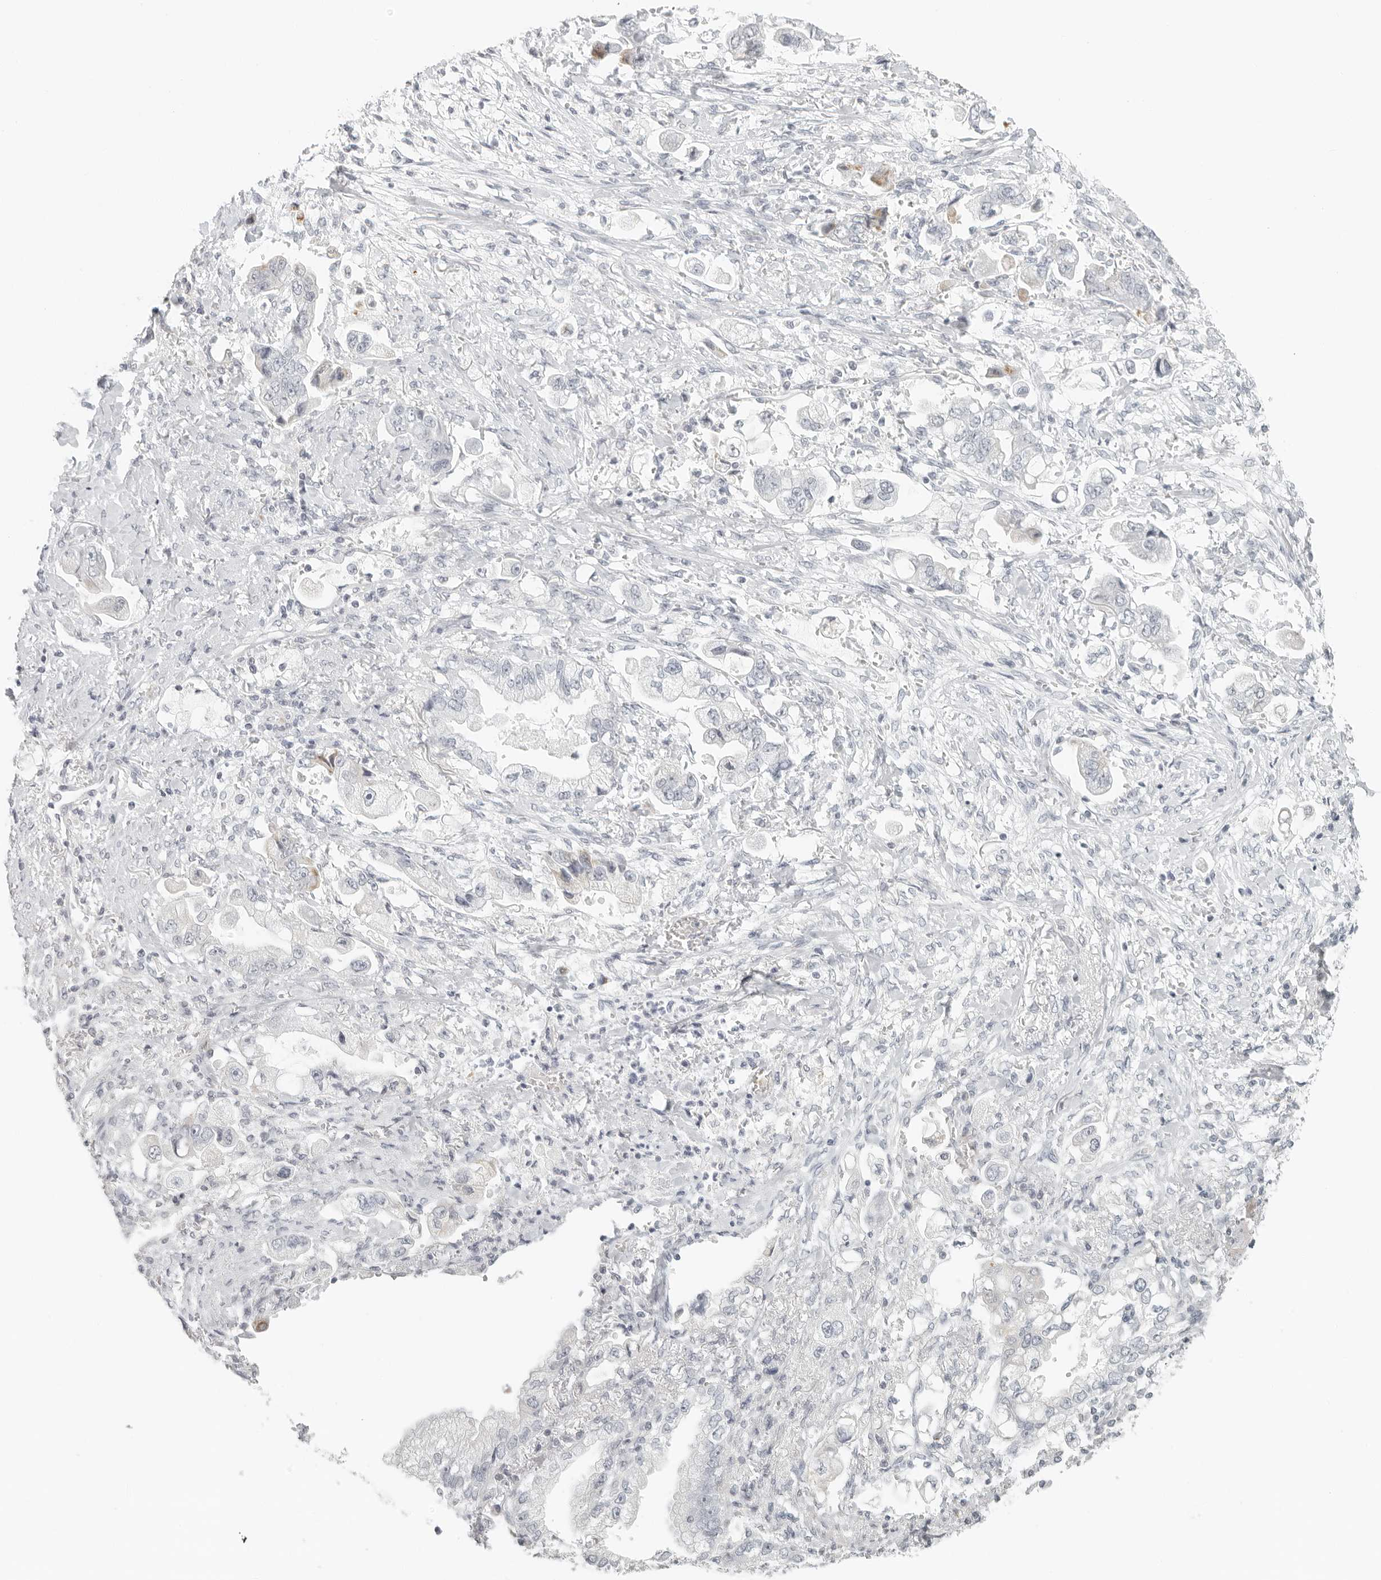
{"staining": {"intensity": "negative", "quantity": "none", "location": "none"}, "tissue": "stomach cancer", "cell_type": "Tumor cells", "image_type": "cancer", "snomed": [{"axis": "morphology", "description": "Adenocarcinoma, NOS"}, {"axis": "topography", "description": "Stomach"}], "caption": "The immunohistochemistry (IHC) photomicrograph has no significant staining in tumor cells of adenocarcinoma (stomach) tissue. (DAB IHC visualized using brightfield microscopy, high magnification).", "gene": "RPS6KC1", "patient": {"sex": "male", "age": 62}}